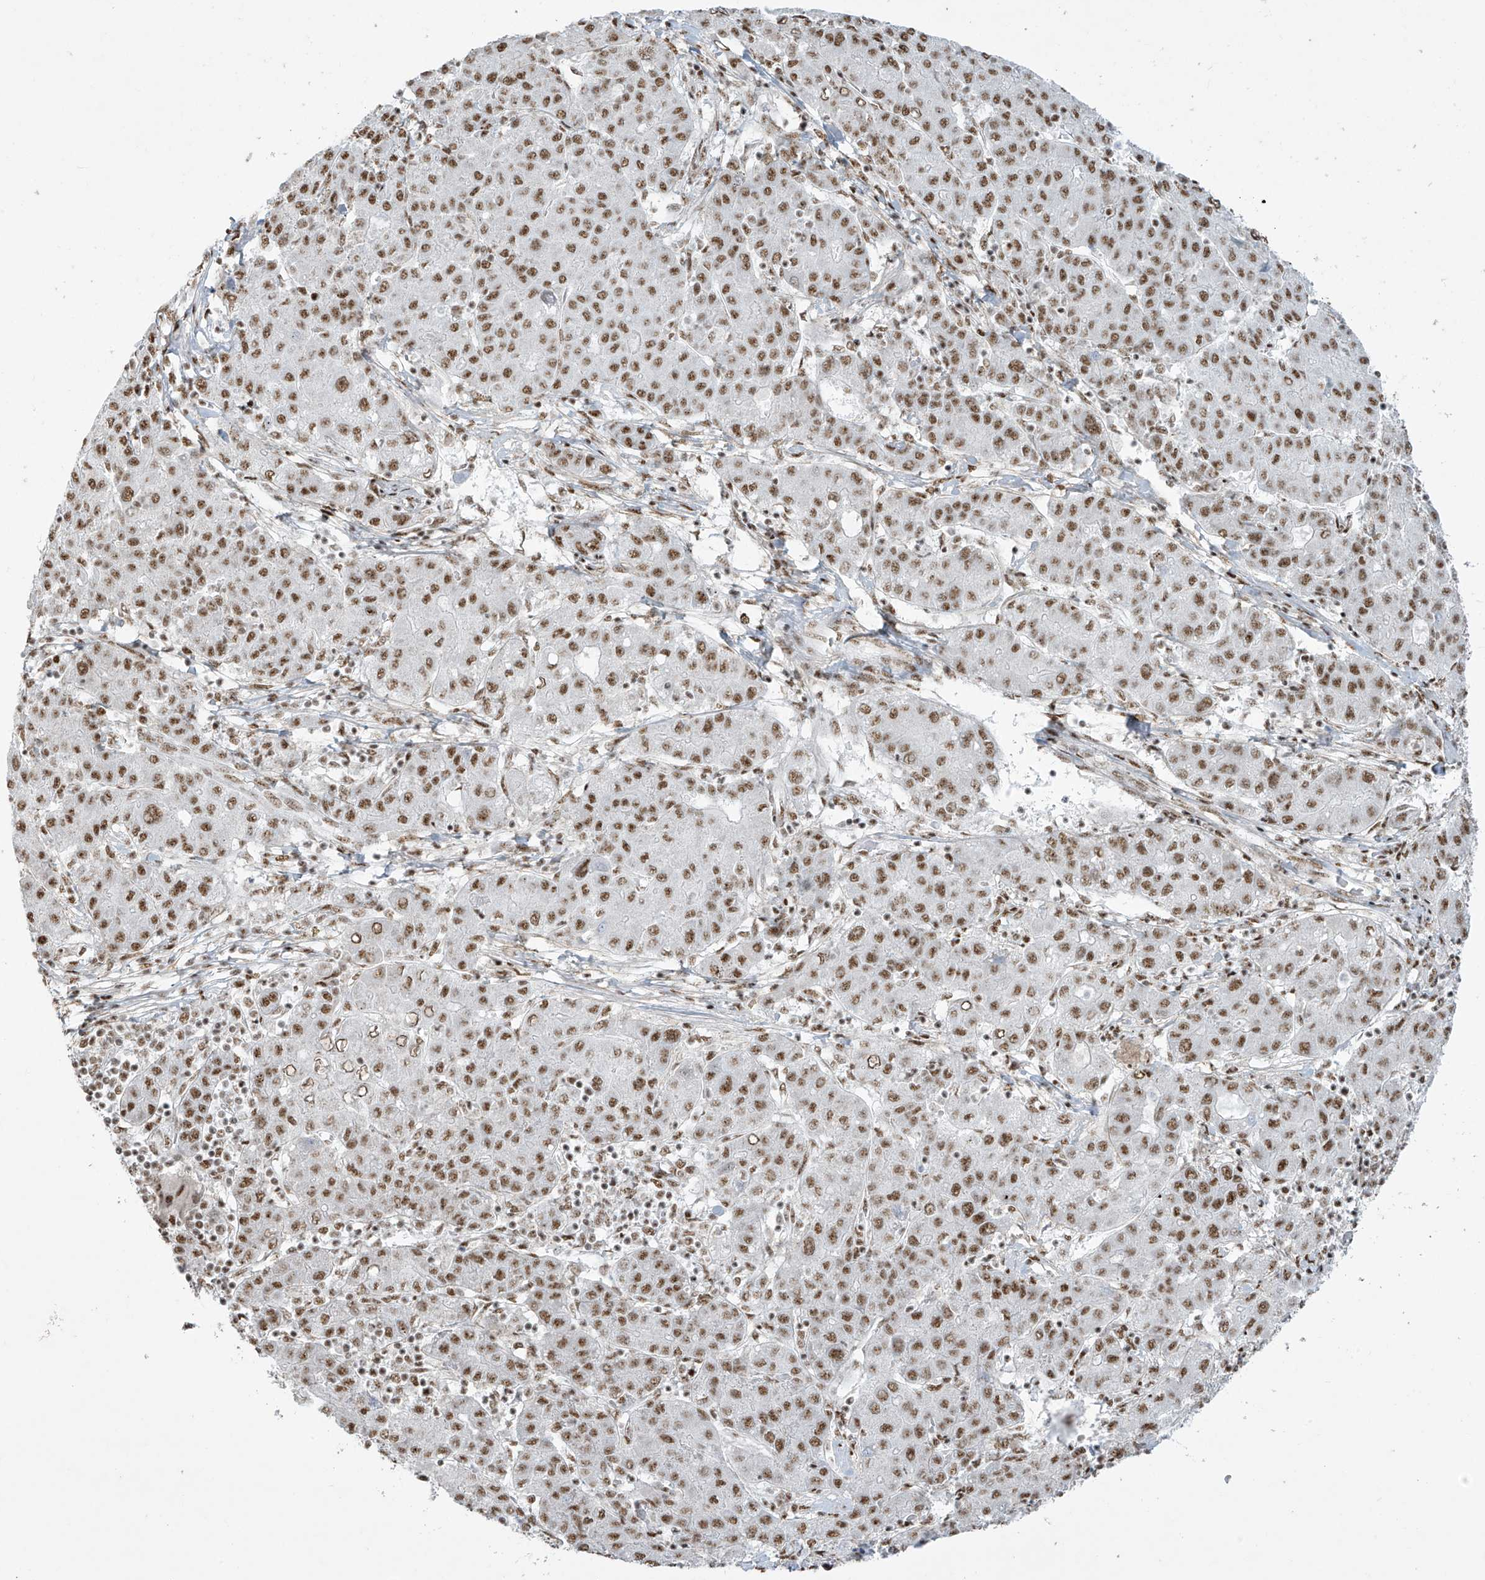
{"staining": {"intensity": "moderate", "quantity": ">75%", "location": "nuclear"}, "tissue": "liver cancer", "cell_type": "Tumor cells", "image_type": "cancer", "snomed": [{"axis": "morphology", "description": "Carcinoma, Hepatocellular, NOS"}, {"axis": "topography", "description": "Liver"}], "caption": "Brown immunohistochemical staining in human liver hepatocellular carcinoma exhibits moderate nuclear expression in about >75% of tumor cells.", "gene": "MS4A6A", "patient": {"sex": "male", "age": 65}}